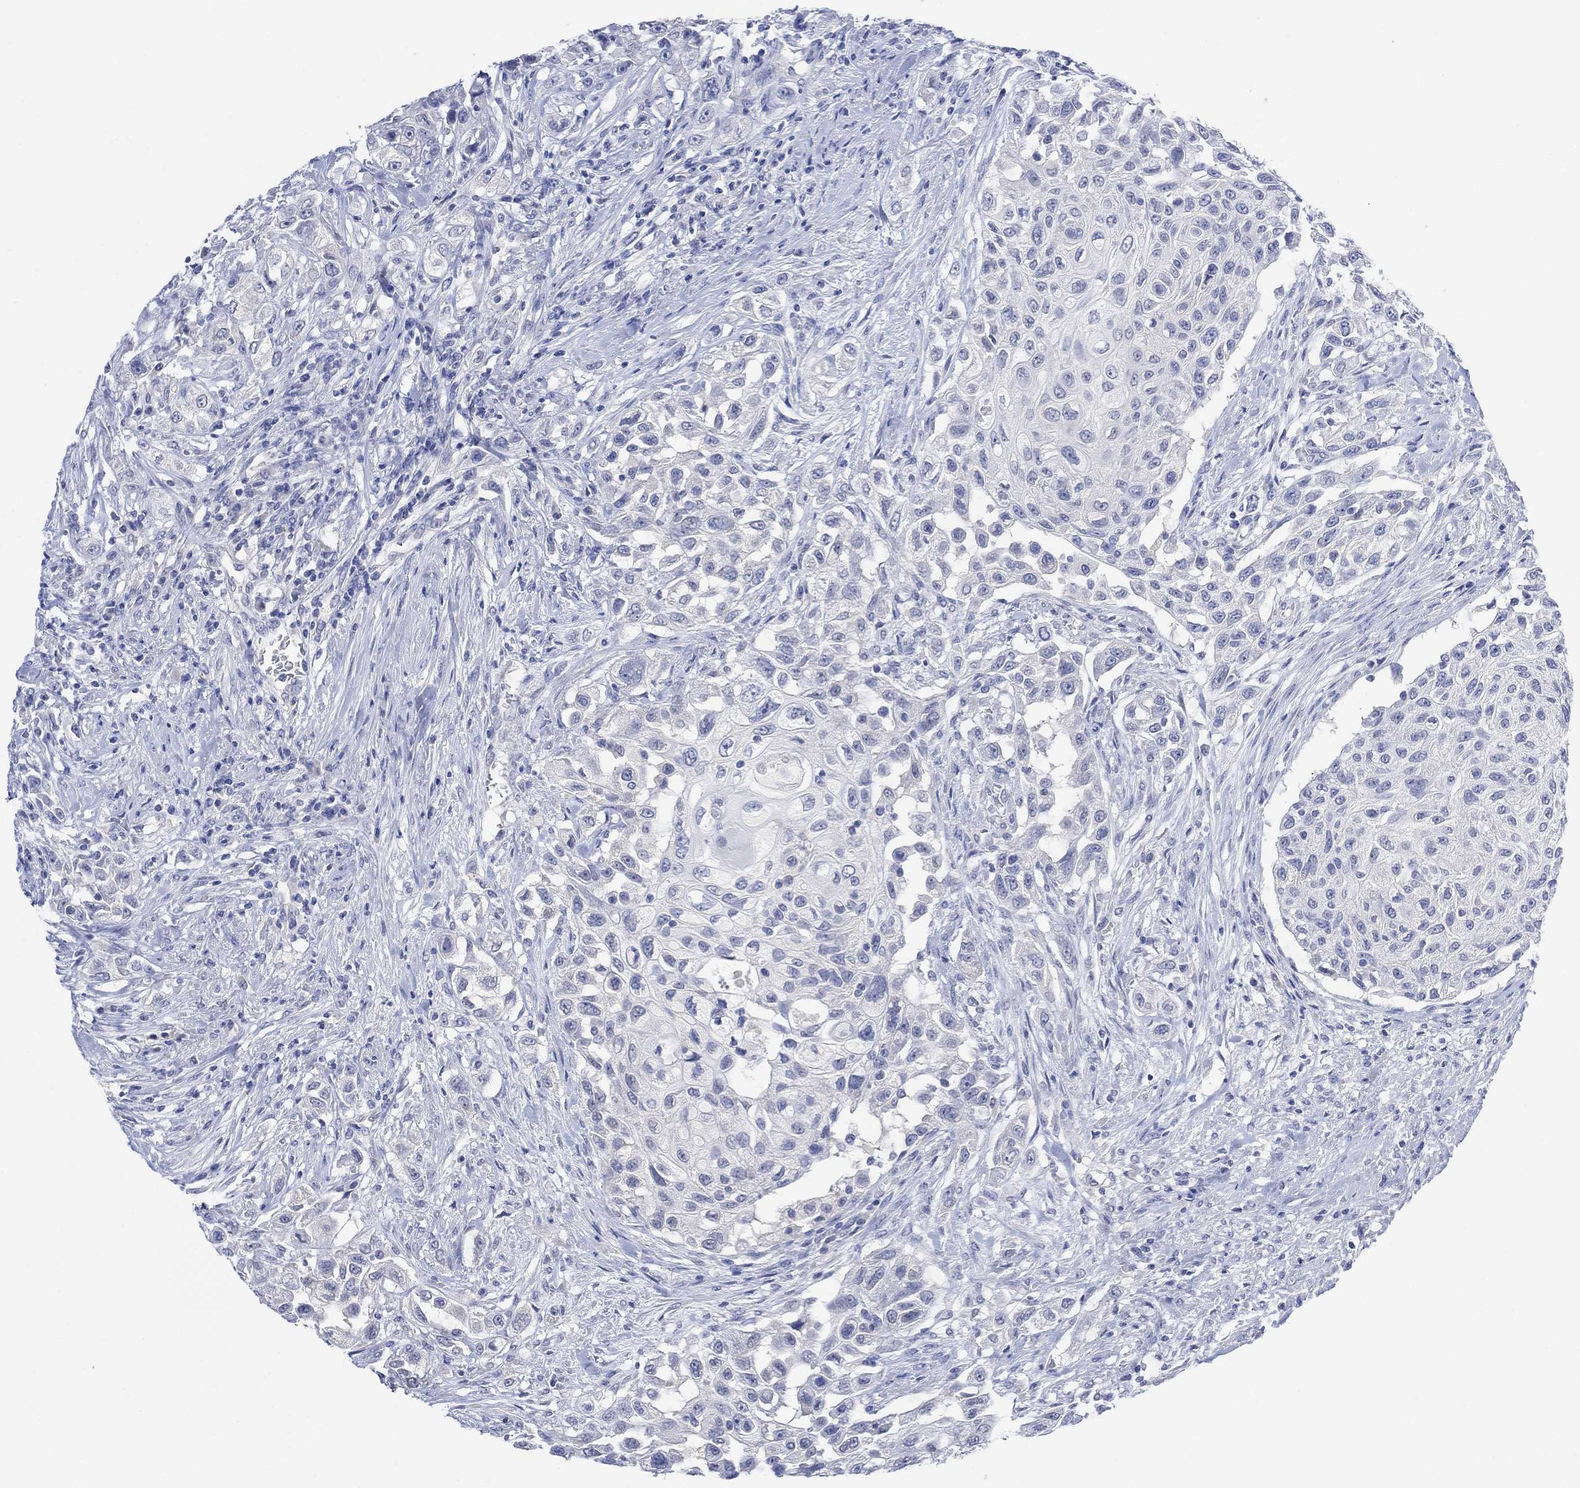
{"staining": {"intensity": "negative", "quantity": "none", "location": "none"}, "tissue": "urothelial cancer", "cell_type": "Tumor cells", "image_type": "cancer", "snomed": [{"axis": "morphology", "description": "Urothelial carcinoma, High grade"}, {"axis": "topography", "description": "Urinary bladder"}], "caption": "There is no significant expression in tumor cells of urothelial cancer.", "gene": "FBP2", "patient": {"sex": "female", "age": 56}}